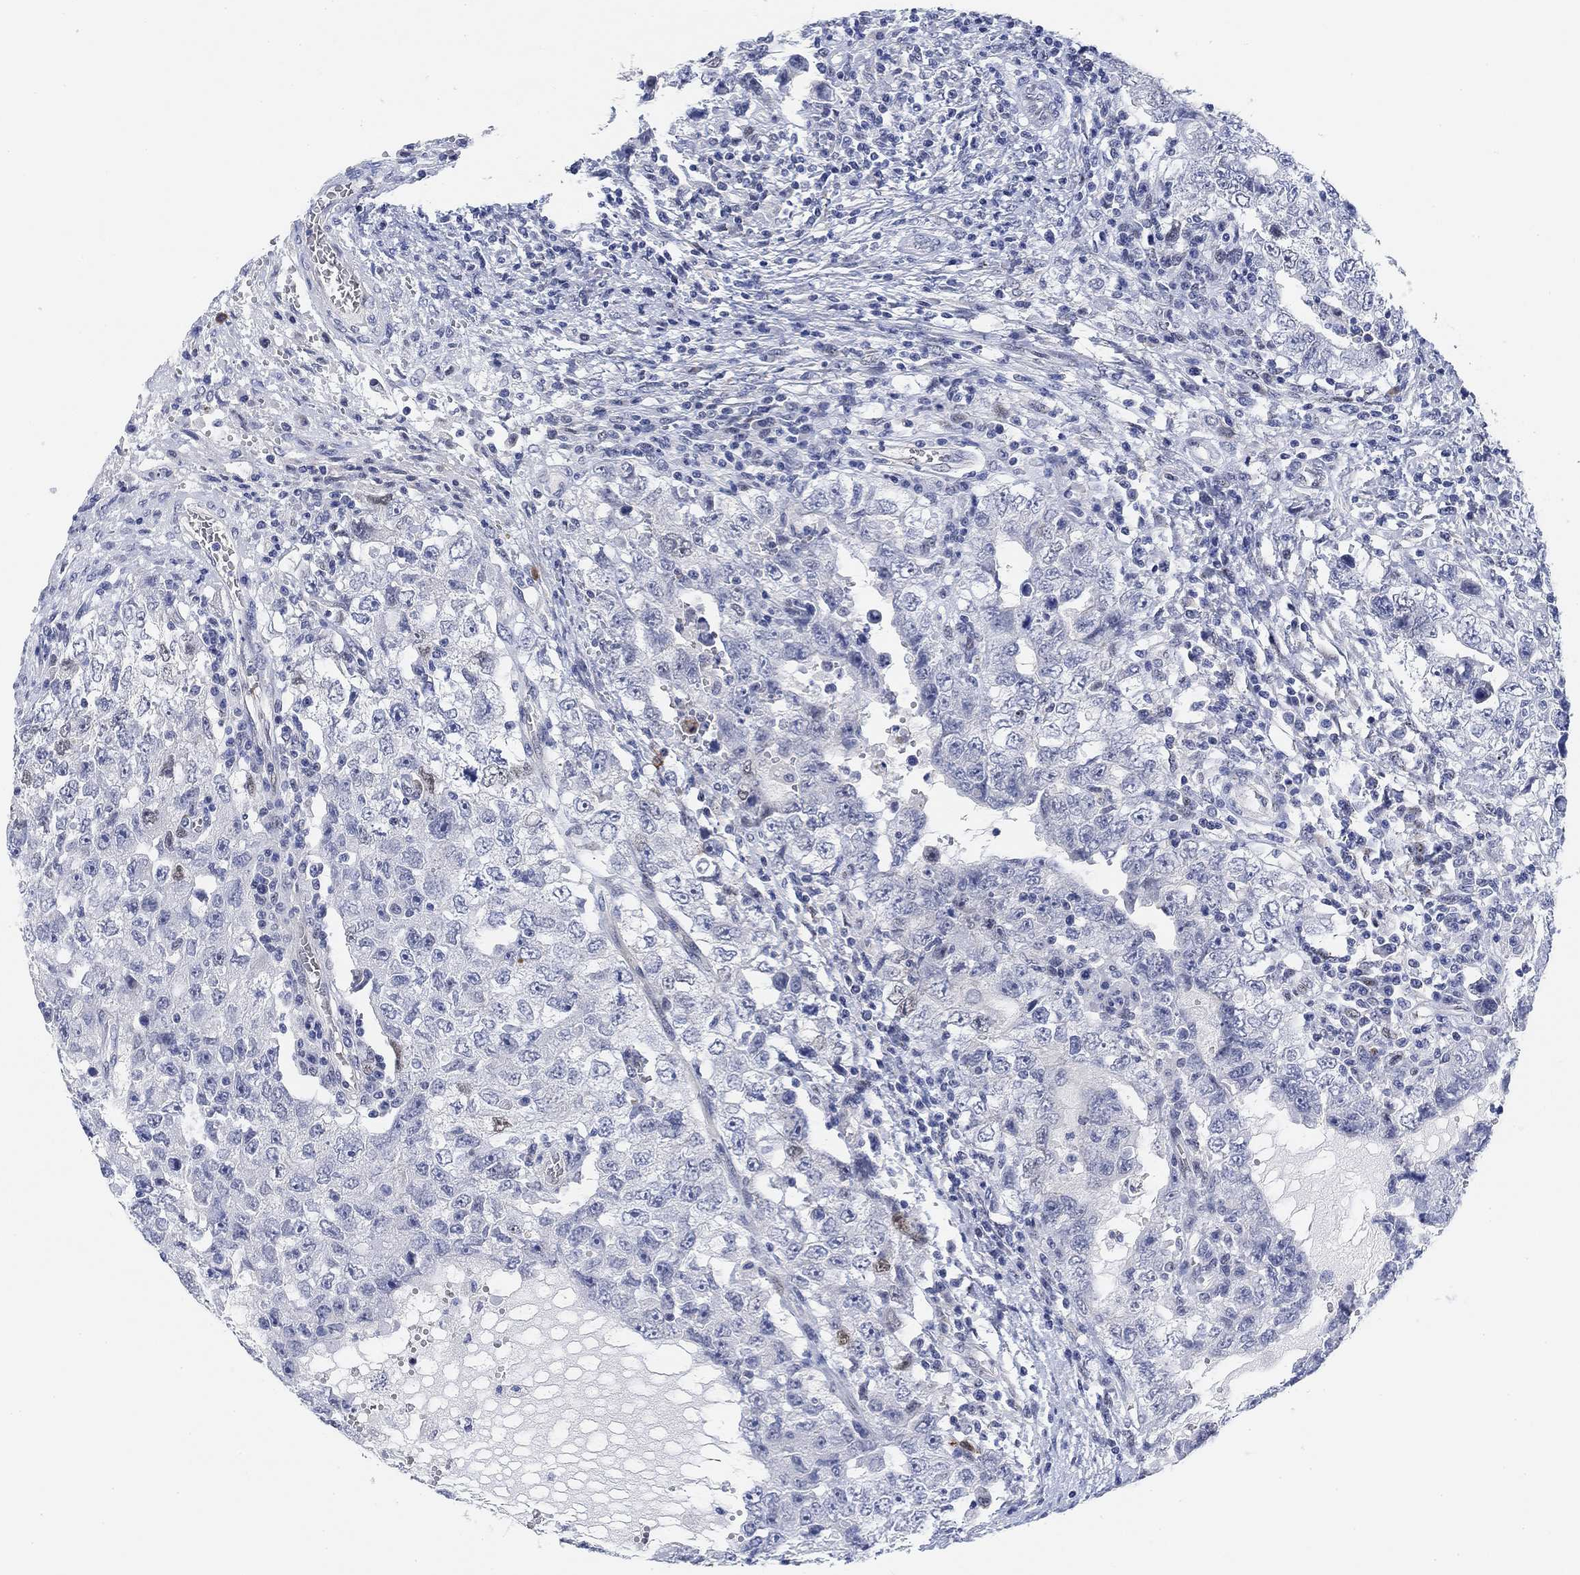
{"staining": {"intensity": "negative", "quantity": "none", "location": "none"}, "tissue": "testis cancer", "cell_type": "Tumor cells", "image_type": "cancer", "snomed": [{"axis": "morphology", "description": "Carcinoma, Embryonal, NOS"}, {"axis": "topography", "description": "Testis"}], "caption": "Protein analysis of embryonal carcinoma (testis) exhibits no significant positivity in tumor cells. (DAB (3,3'-diaminobenzidine) immunohistochemistry with hematoxylin counter stain).", "gene": "PAX6", "patient": {"sex": "male", "age": 26}}